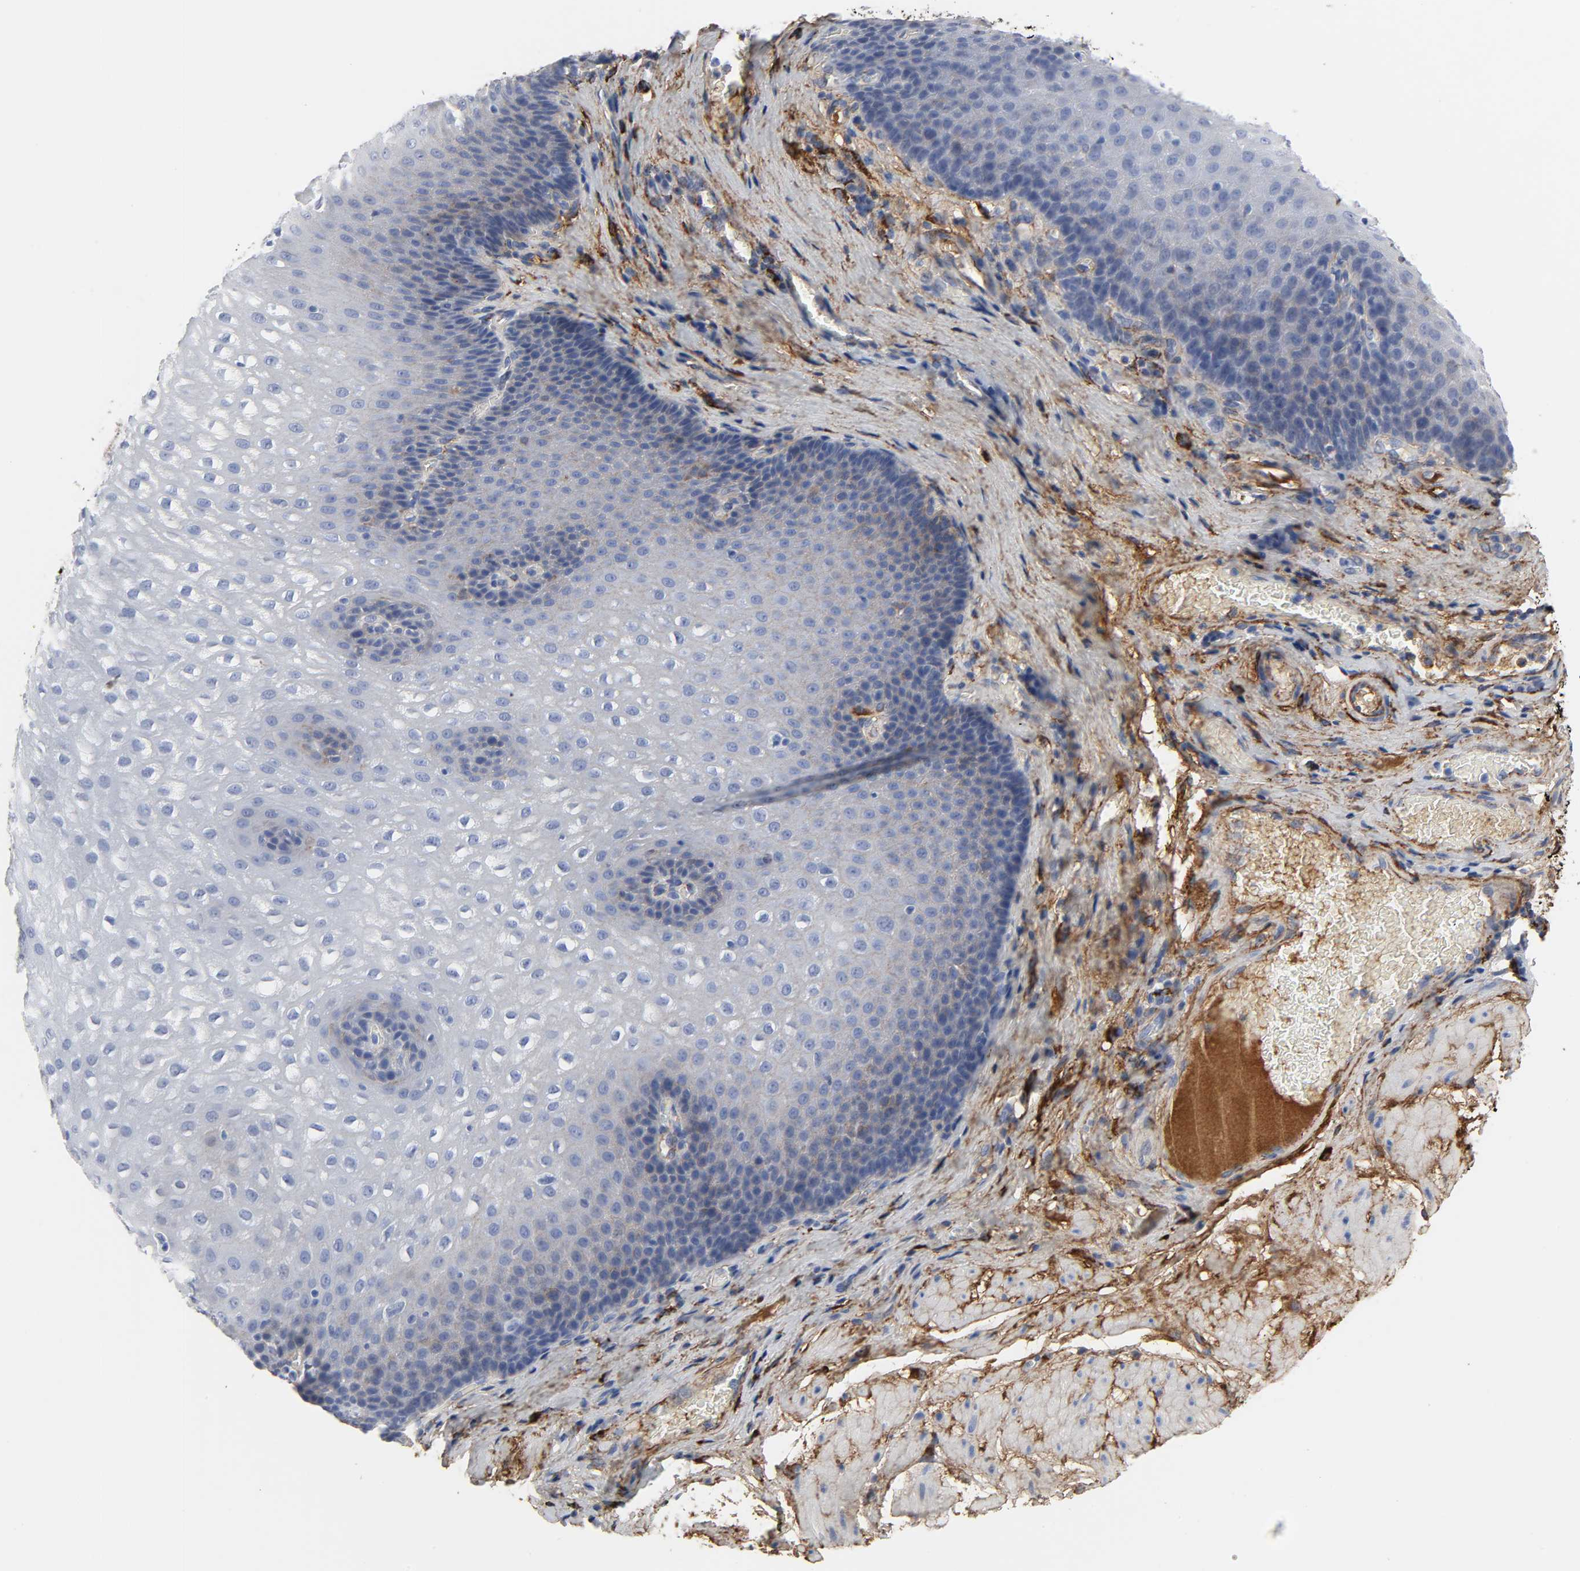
{"staining": {"intensity": "weak", "quantity": "<25%", "location": "cytoplasmic/membranous"}, "tissue": "esophagus", "cell_type": "Squamous epithelial cells", "image_type": "normal", "snomed": [{"axis": "morphology", "description": "Normal tissue, NOS"}, {"axis": "topography", "description": "Esophagus"}], "caption": "A high-resolution histopathology image shows immunohistochemistry (IHC) staining of unremarkable esophagus, which displays no significant staining in squamous epithelial cells. (DAB immunohistochemistry (IHC), high magnification).", "gene": "FBLN1", "patient": {"sex": "male", "age": 48}}